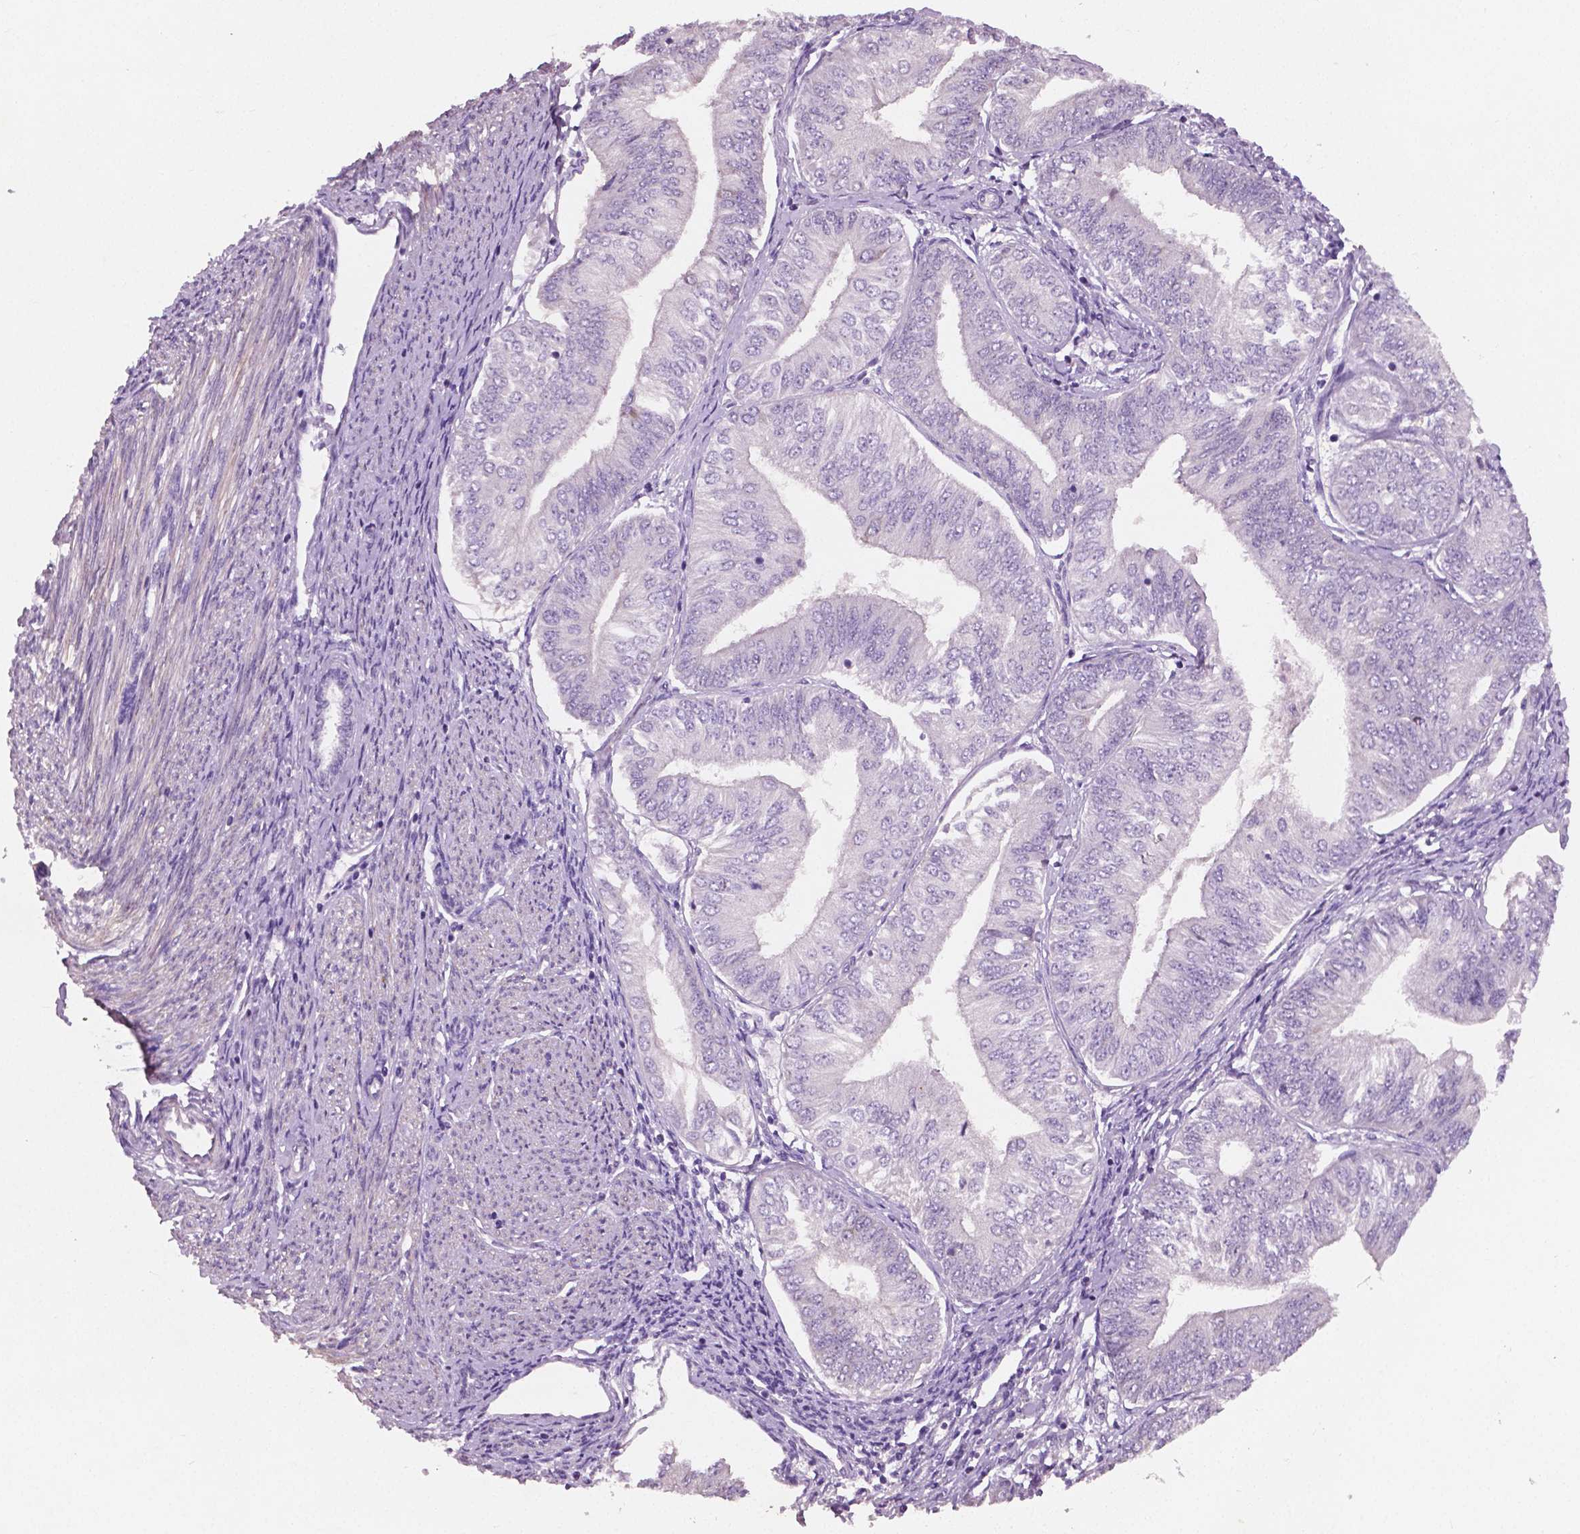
{"staining": {"intensity": "negative", "quantity": "none", "location": "none"}, "tissue": "endometrial cancer", "cell_type": "Tumor cells", "image_type": "cancer", "snomed": [{"axis": "morphology", "description": "Adenocarcinoma, NOS"}, {"axis": "topography", "description": "Endometrium"}], "caption": "Endometrial cancer (adenocarcinoma) was stained to show a protein in brown. There is no significant positivity in tumor cells. Nuclei are stained in blue.", "gene": "LSM14B", "patient": {"sex": "female", "age": 58}}